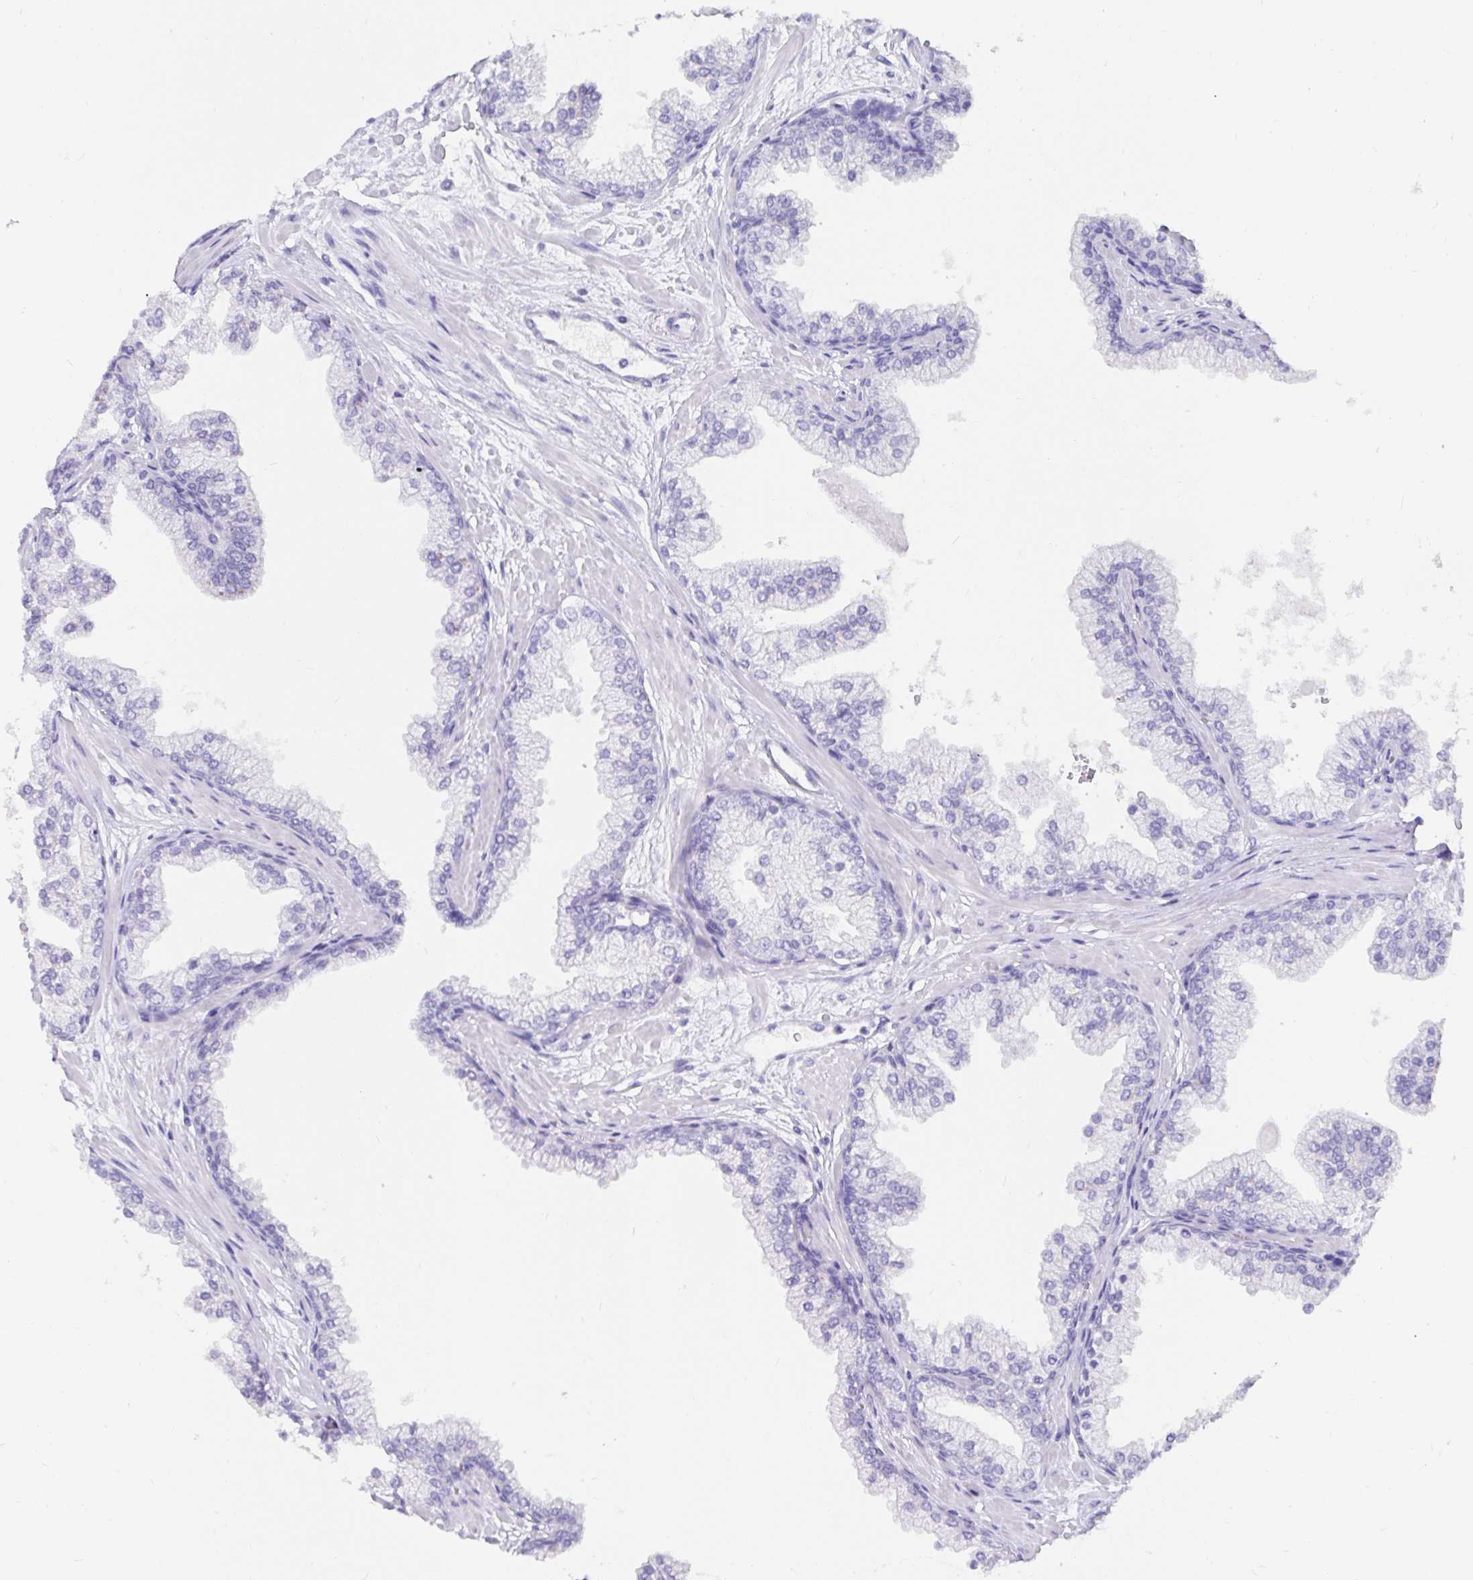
{"staining": {"intensity": "negative", "quantity": "none", "location": "none"}, "tissue": "prostate", "cell_type": "Glandular cells", "image_type": "normal", "snomed": [{"axis": "morphology", "description": "Normal tissue, NOS"}, {"axis": "topography", "description": "Prostate"}, {"axis": "topography", "description": "Peripheral nerve tissue"}], "caption": "The IHC histopathology image has no significant positivity in glandular cells of prostate. The staining is performed using DAB (3,3'-diaminobenzidine) brown chromogen with nuclei counter-stained in using hematoxylin.", "gene": "ZPBP2", "patient": {"sex": "male", "age": 61}}